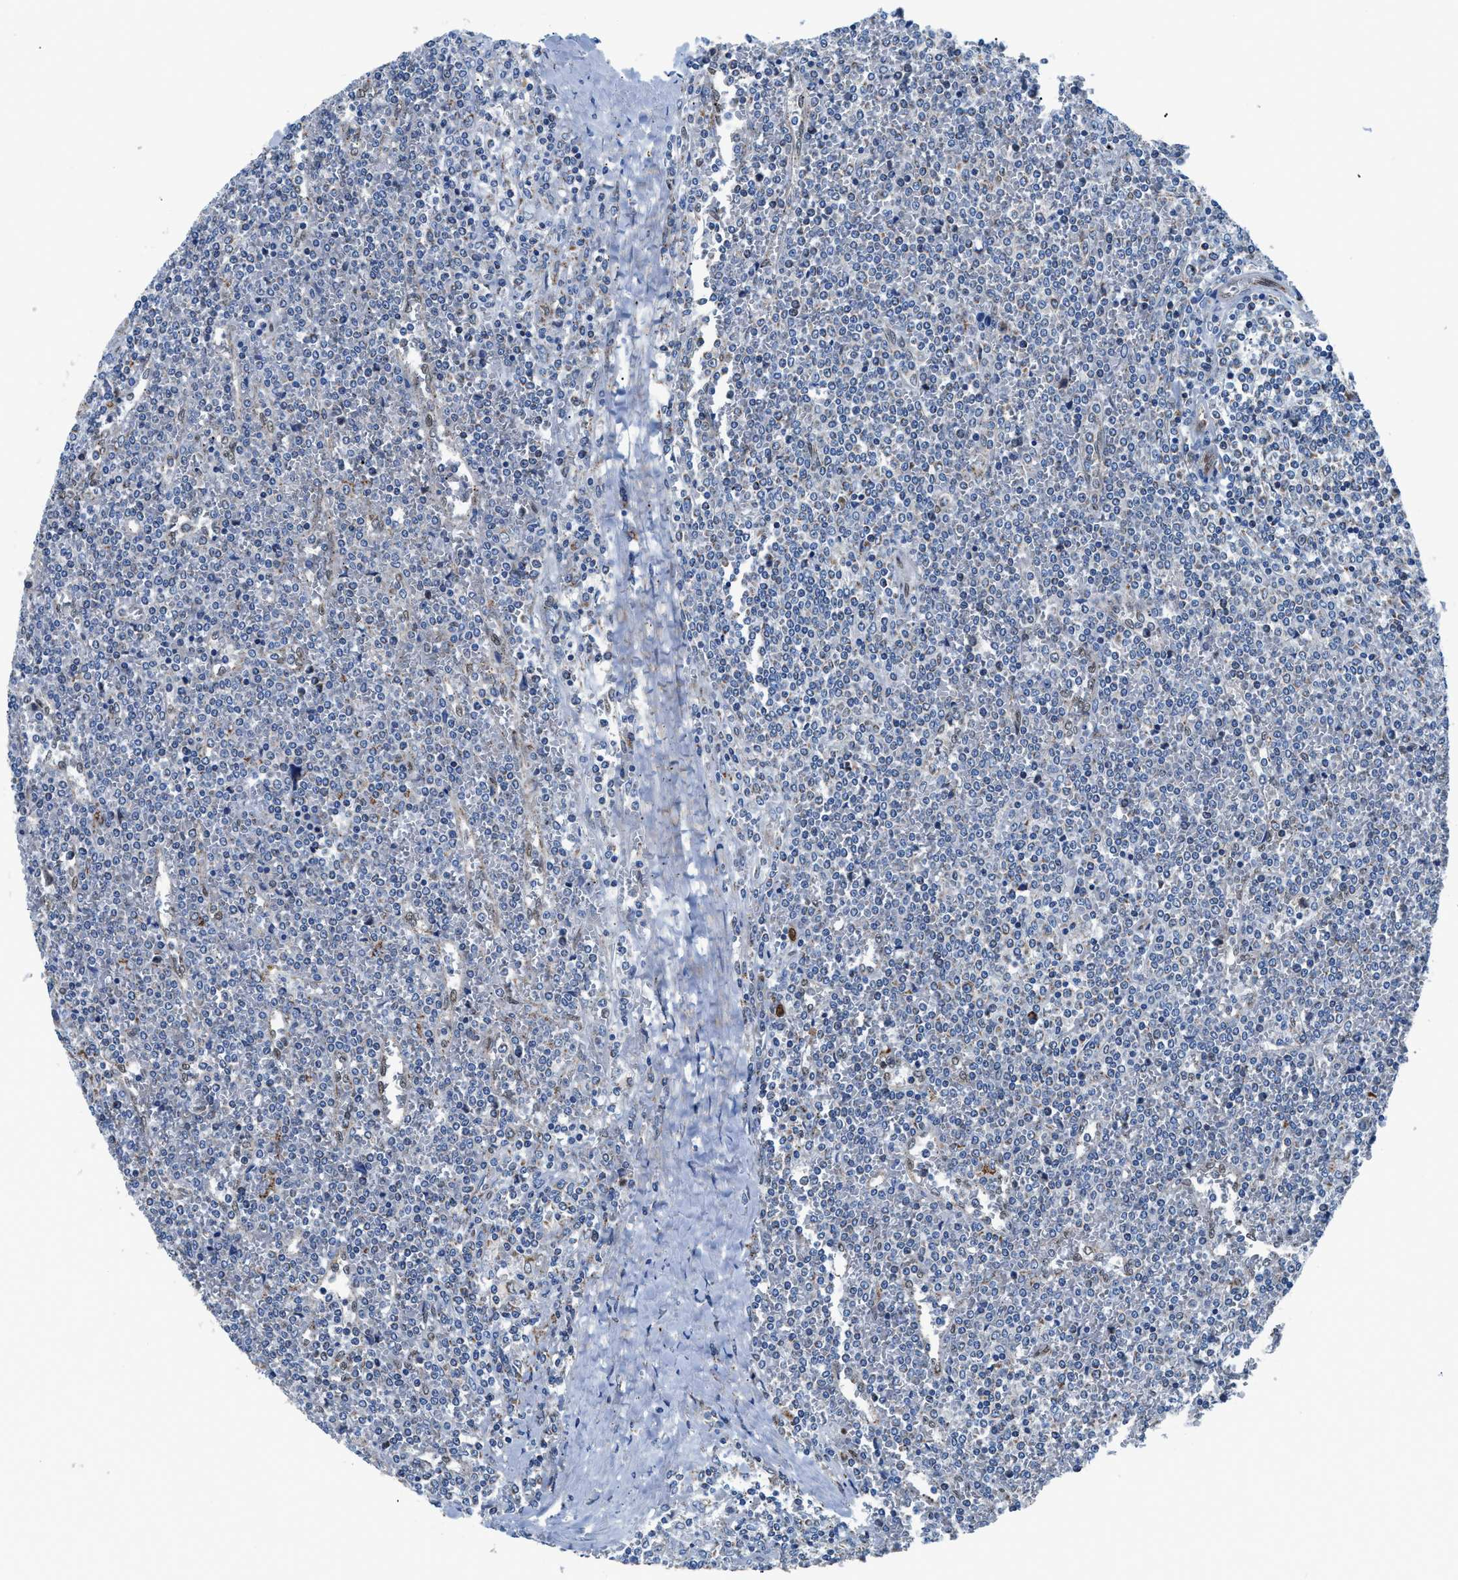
{"staining": {"intensity": "negative", "quantity": "none", "location": "none"}, "tissue": "lymphoma", "cell_type": "Tumor cells", "image_type": "cancer", "snomed": [{"axis": "morphology", "description": "Malignant lymphoma, non-Hodgkin's type, Low grade"}, {"axis": "topography", "description": "Spleen"}], "caption": "IHC image of human lymphoma stained for a protein (brown), which exhibits no expression in tumor cells.", "gene": "LMO2", "patient": {"sex": "female", "age": 19}}